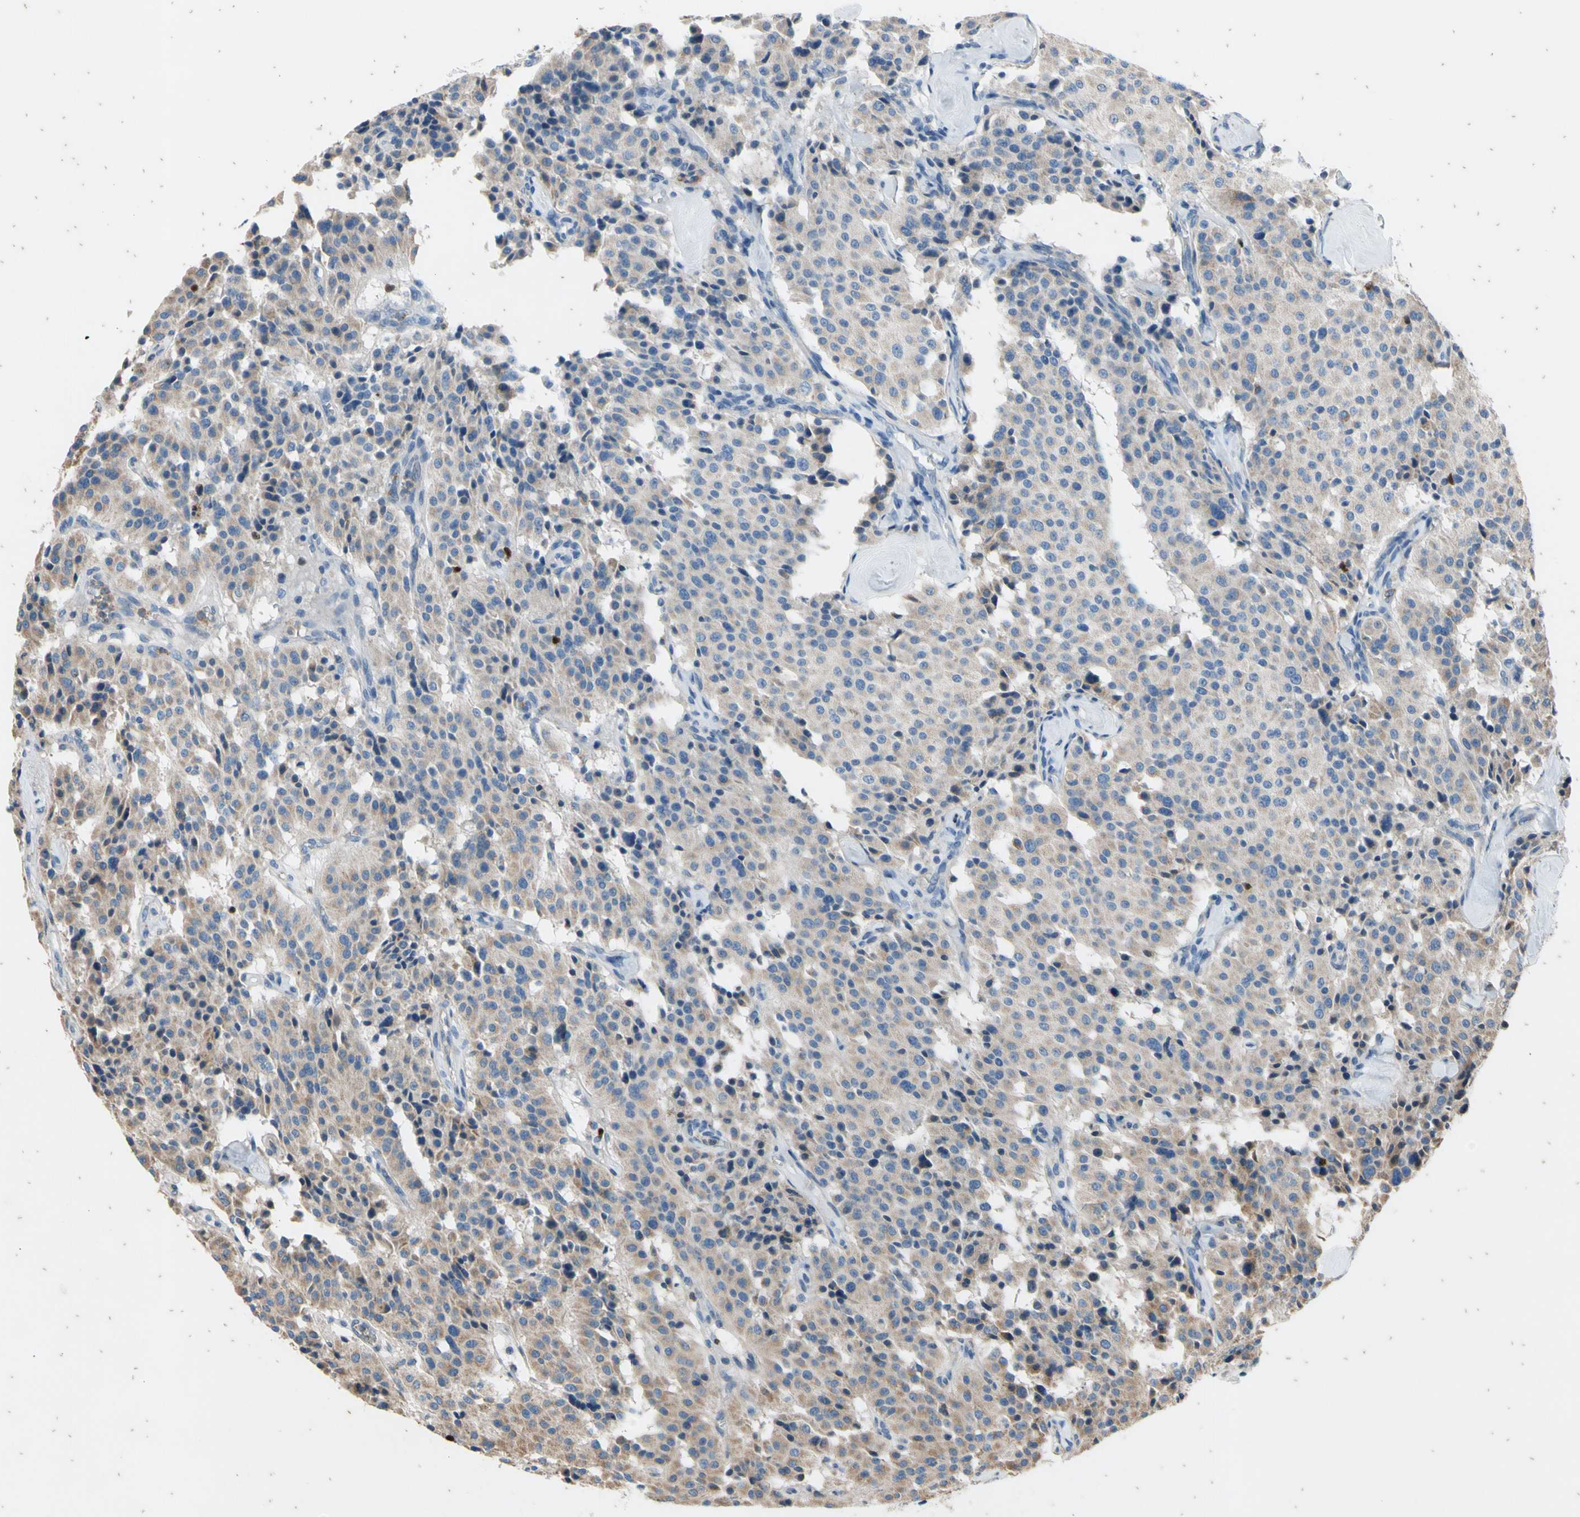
{"staining": {"intensity": "weak", "quantity": ">75%", "location": "cytoplasmic/membranous"}, "tissue": "carcinoid", "cell_type": "Tumor cells", "image_type": "cancer", "snomed": [{"axis": "morphology", "description": "Carcinoid, malignant, NOS"}, {"axis": "topography", "description": "Lung"}], "caption": "Weak cytoplasmic/membranous protein staining is identified in about >75% of tumor cells in carcinoid.", "gene": "TBX21", "patient": {"sex": "male", "age": 30}}